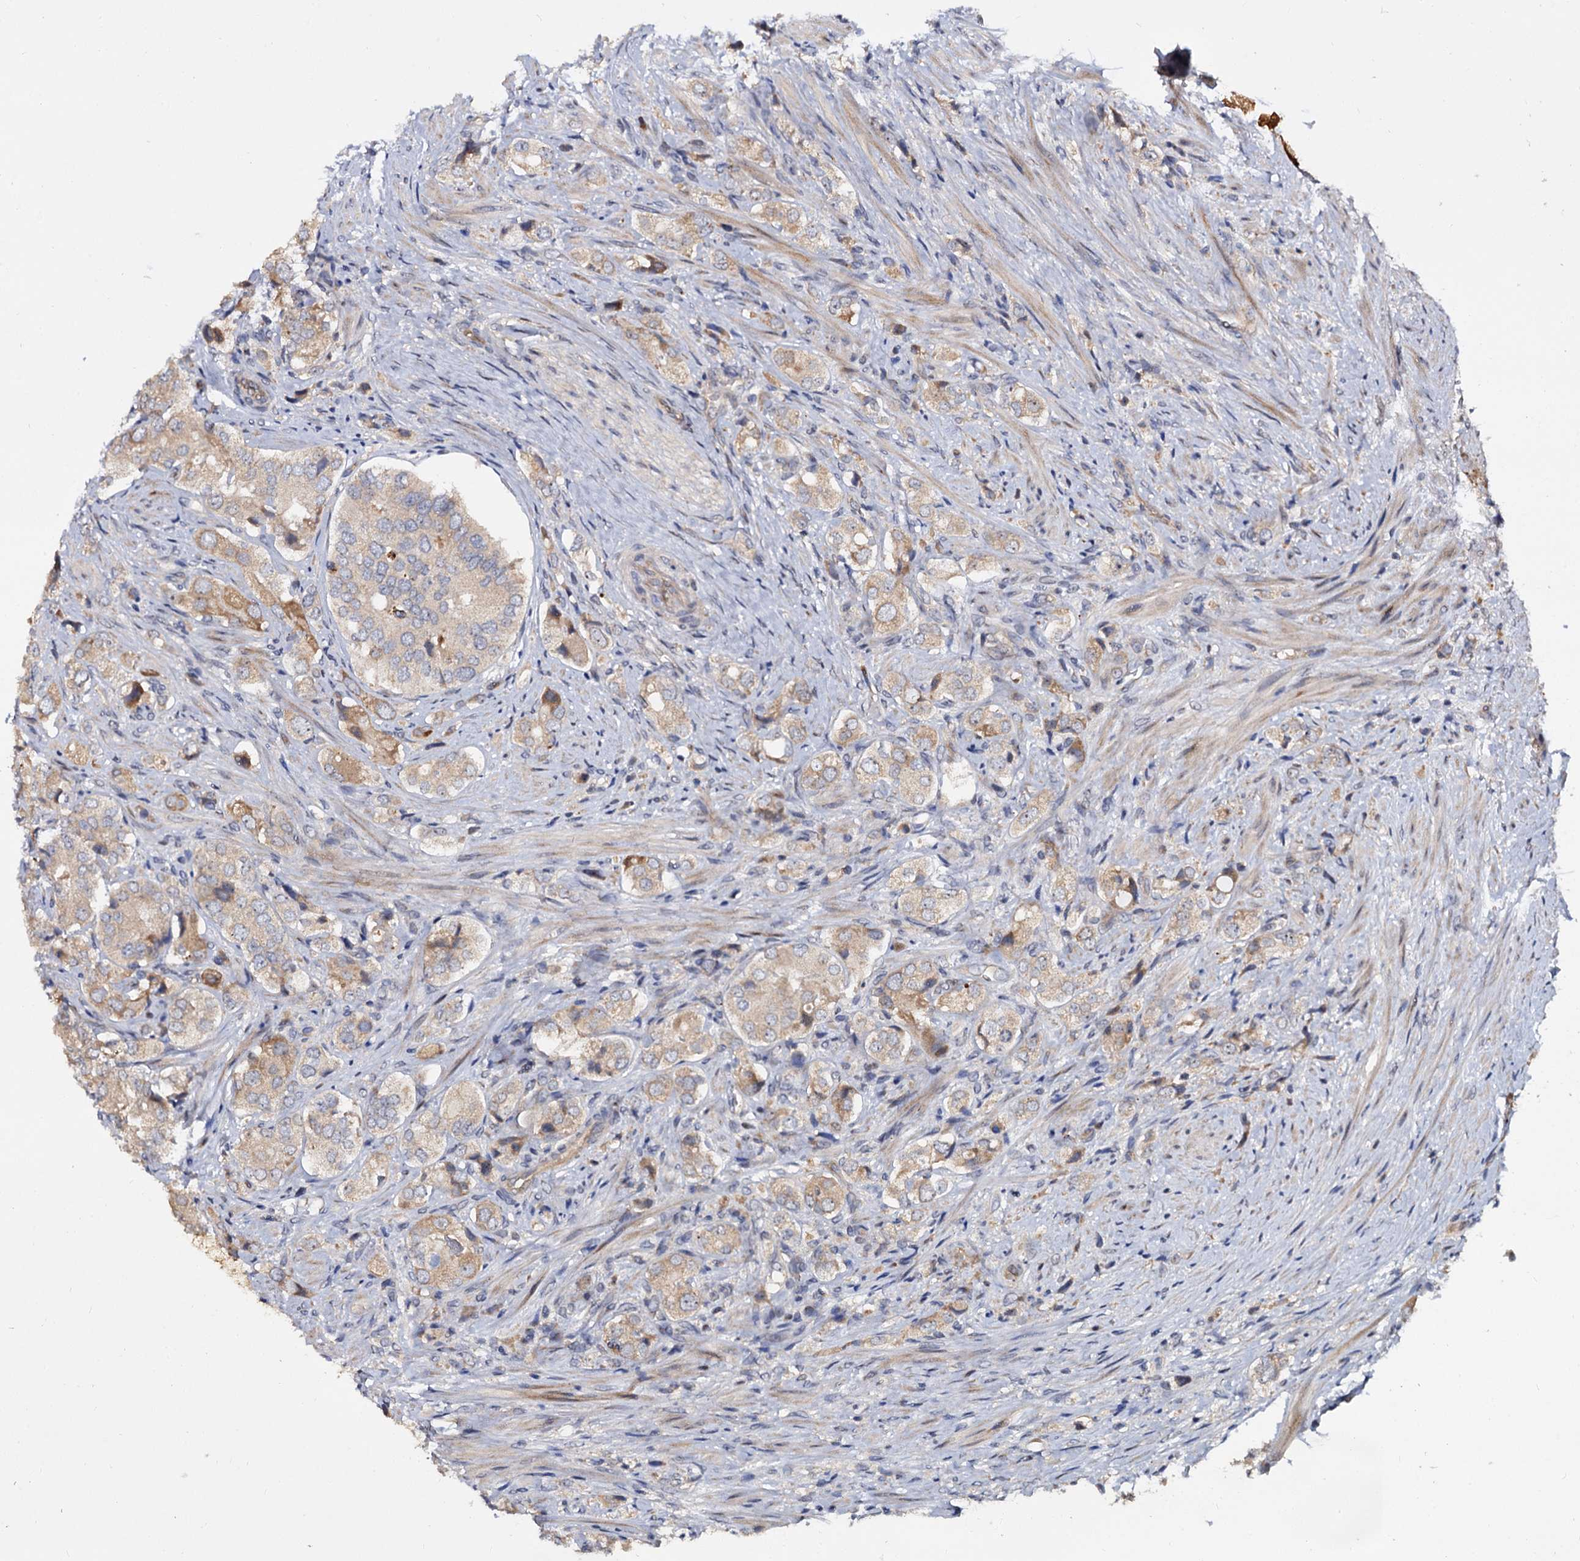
{"staining": {"intensity": "weak", "quantity": ">75%", "location": "cytoplasmic/membranous"}, "tissue": "prostate cancer", "cell_type": "Tumor cells", "image_type": "cancer", "snomed": [{"axis": "morphology", "description": "Adenocarcinoma, High grade"}, {"axis": "topography", "description": "Prostate"}], "caption": "Prostate adenocarcinoma (high-grade) was stained to show a protein in brown. There is low levels of weak cytoplasmic/membranous expression in about >75% of tumor cells. The protein is shown in brown color, while the nuclei are stained blue.", "gene": "WWC3", "patient": {"sex": "male", "age": 65}}